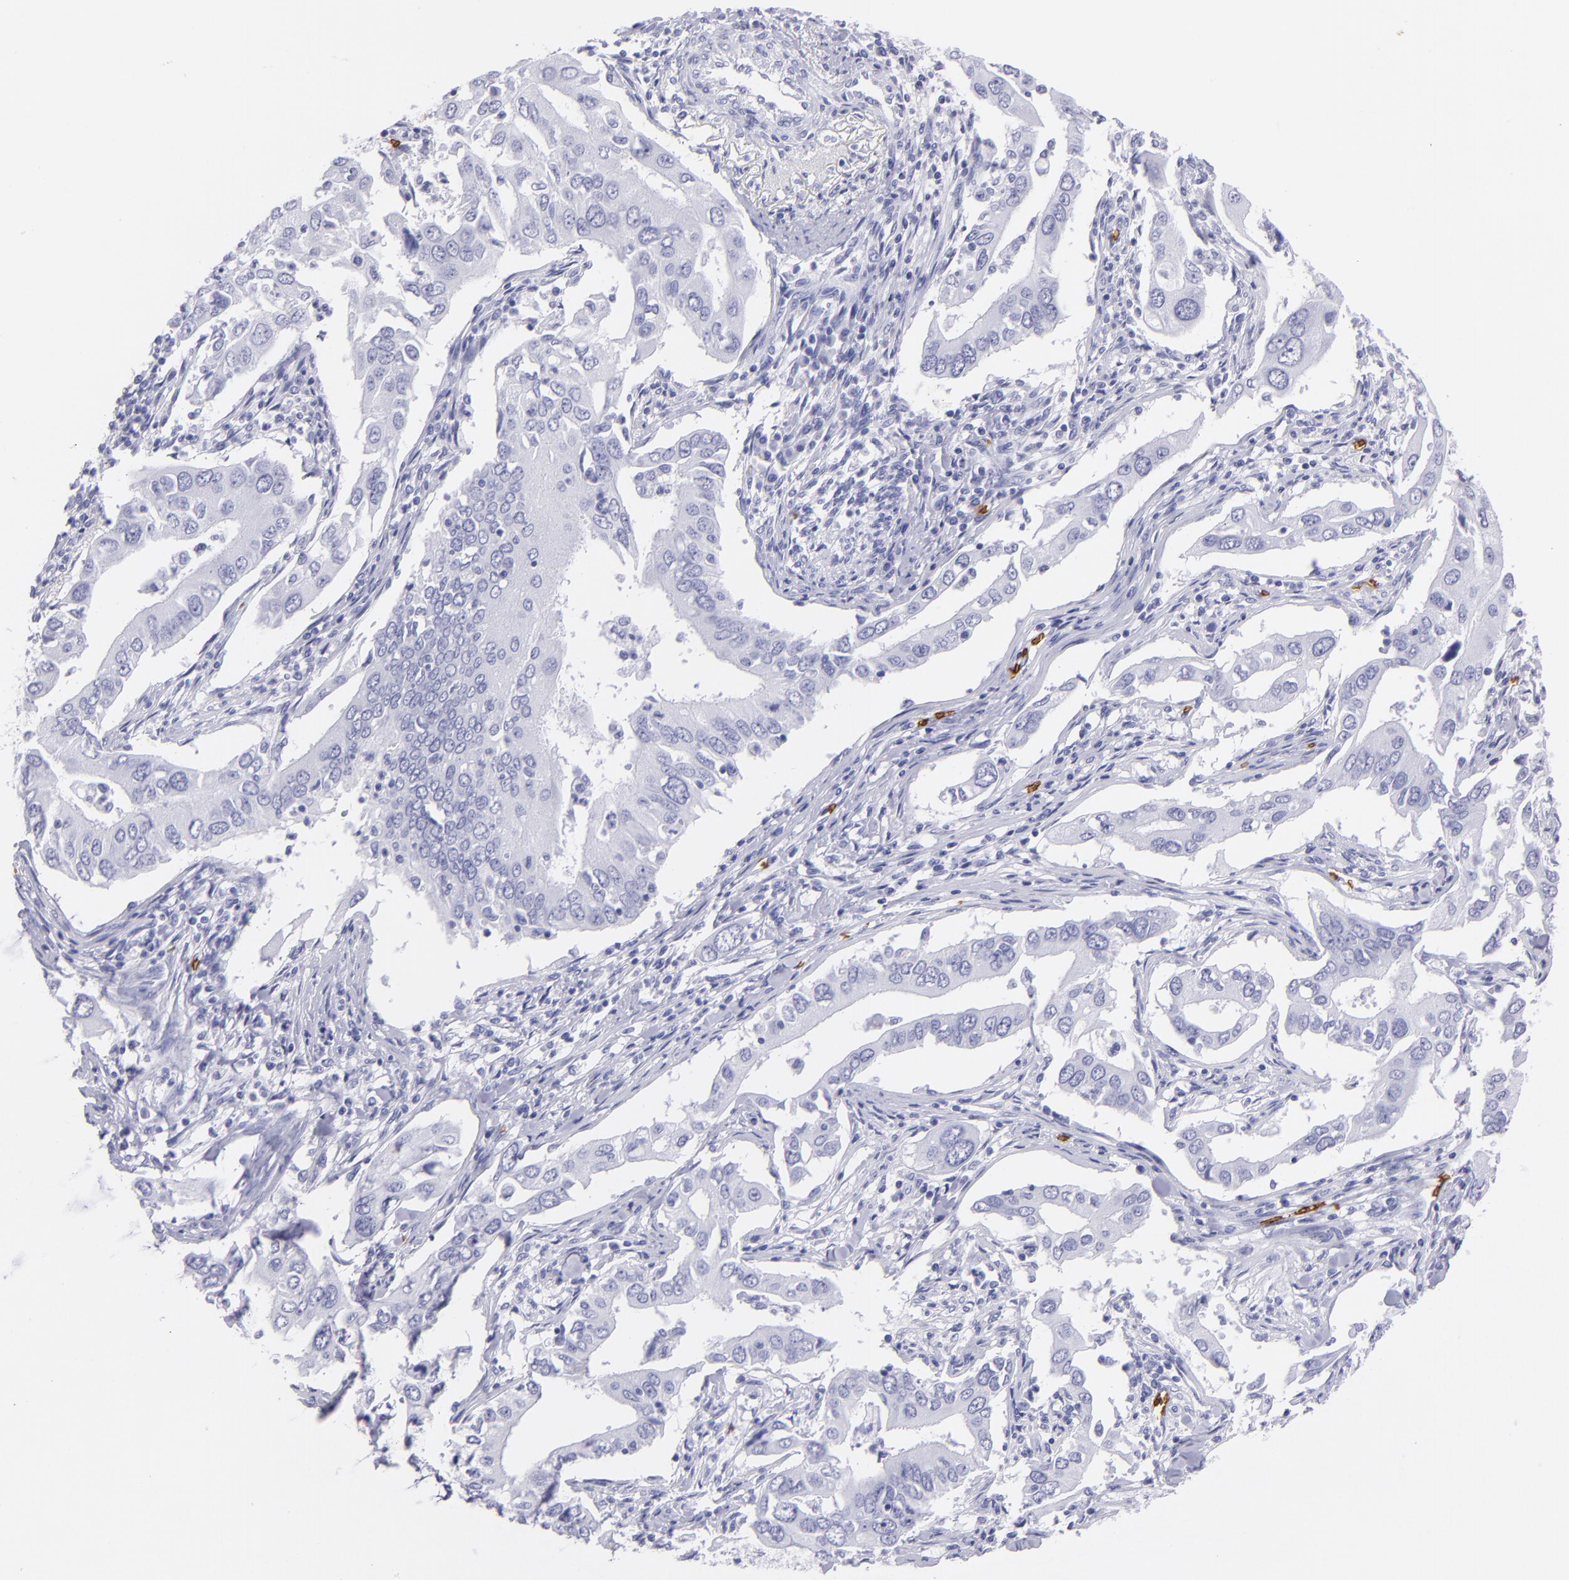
{"staining": {"intensity": "negative", "quantity": "none", "location": "none"}, "tissue": "lung cancer", "cell_type": "Tumor cells", "image_type": "cancer", "snomed": [{"axis": "morphology", "description": "Adenocarcinoma, NOS"}, {"axis": "topography", "description": "Lung"}], "caption": "Lung adenocarcinoma was stained to show a protein in brown. There is no significant staining in tumor cells.", "gene": "GYPA", "patient": {"sex": "male", "age": 48}}